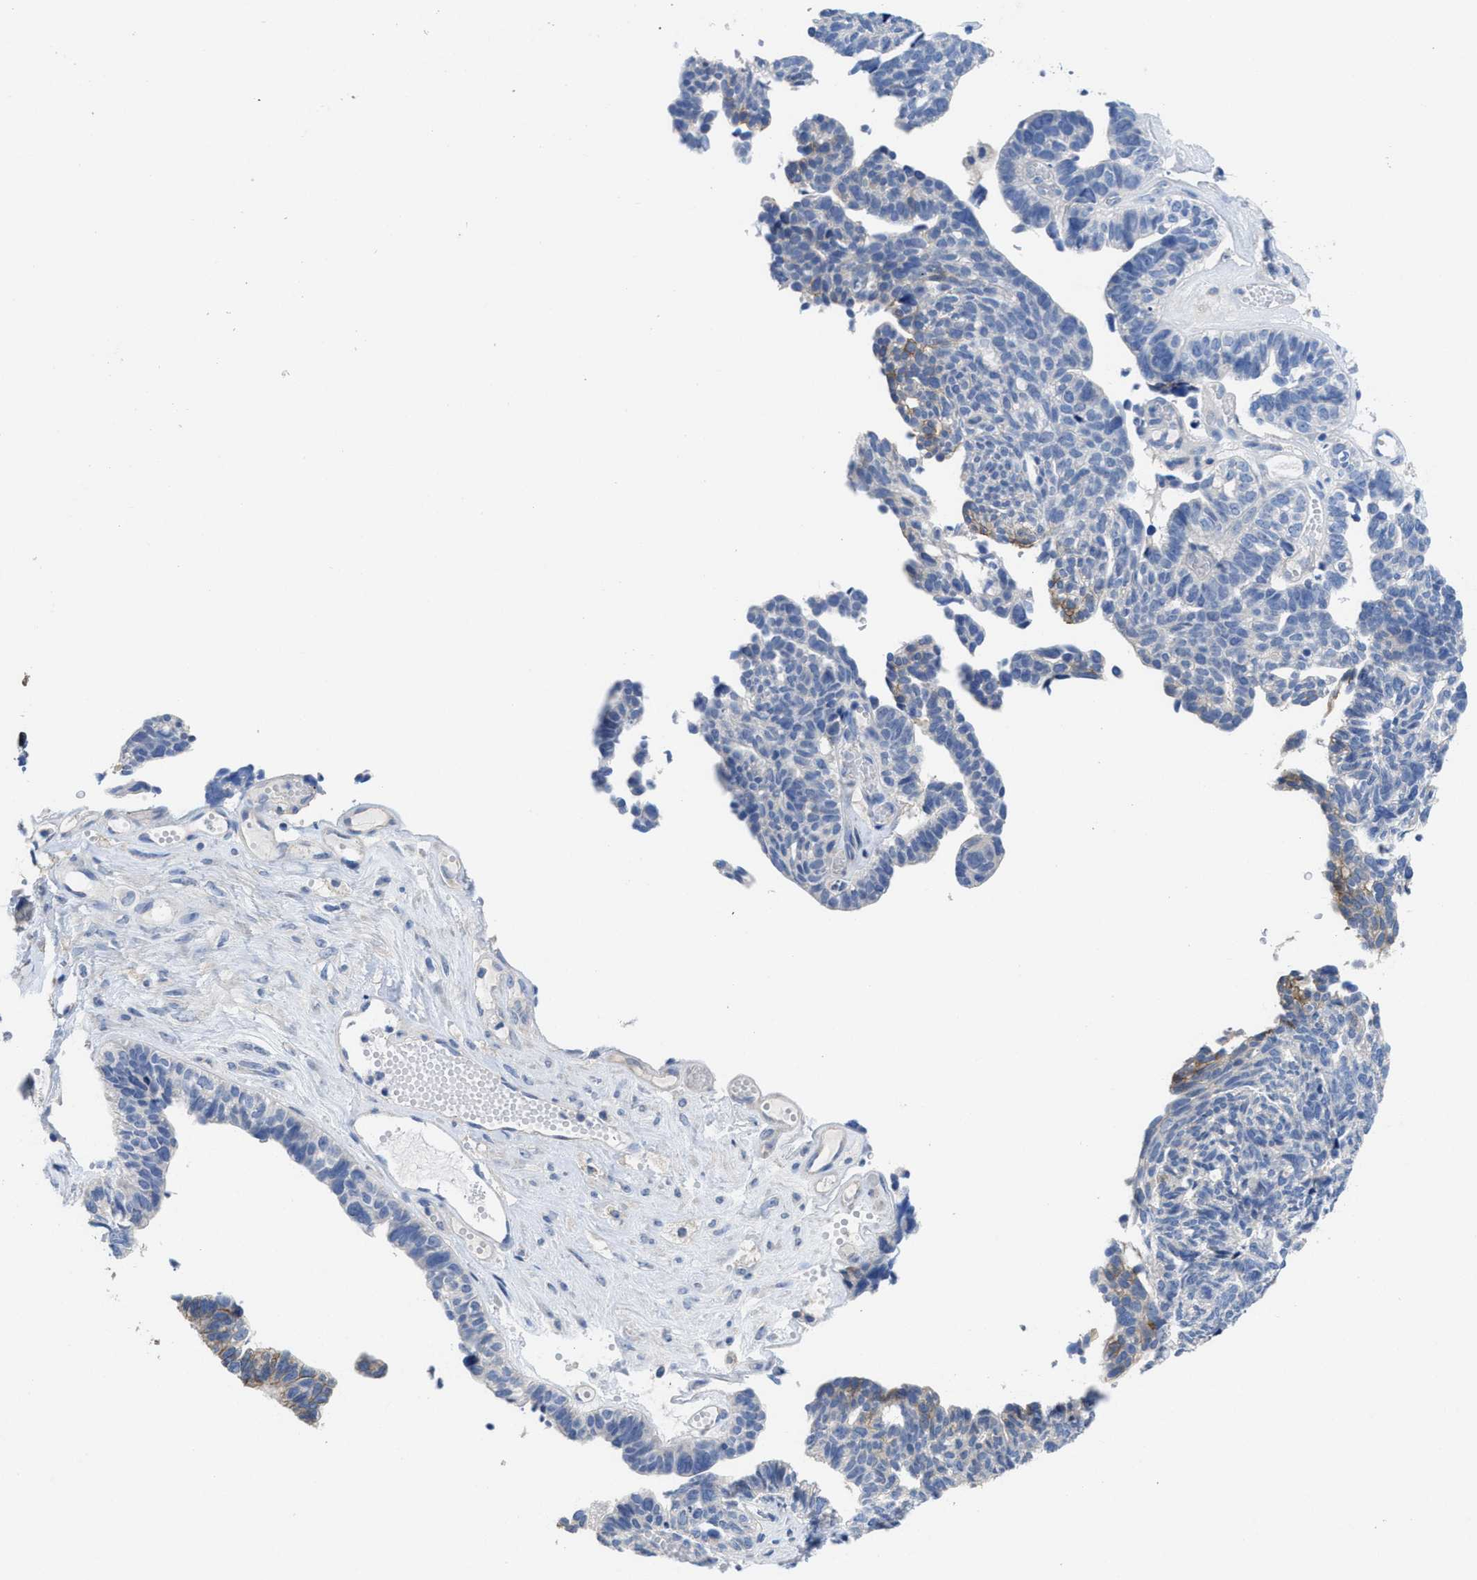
{"staining": {"intensity": "weak", "quantity": "<25%", "location": "cytoplasmic/membranous"}, "tissue": "ovarian cancer", "cell_type": "Tumor cells", "image_type": "cancer", "snomed": [{"axis": "morphology", "description": "Cystadenocarcinoma, serous, NOS"}, {"axis": "topography", "description": "Ovary"}], "caption": "The micrograph displays no staining of tumor cells in ovarian cancer.", "gene": "CA9", "patient": {"sex": "female", "age": 79}}